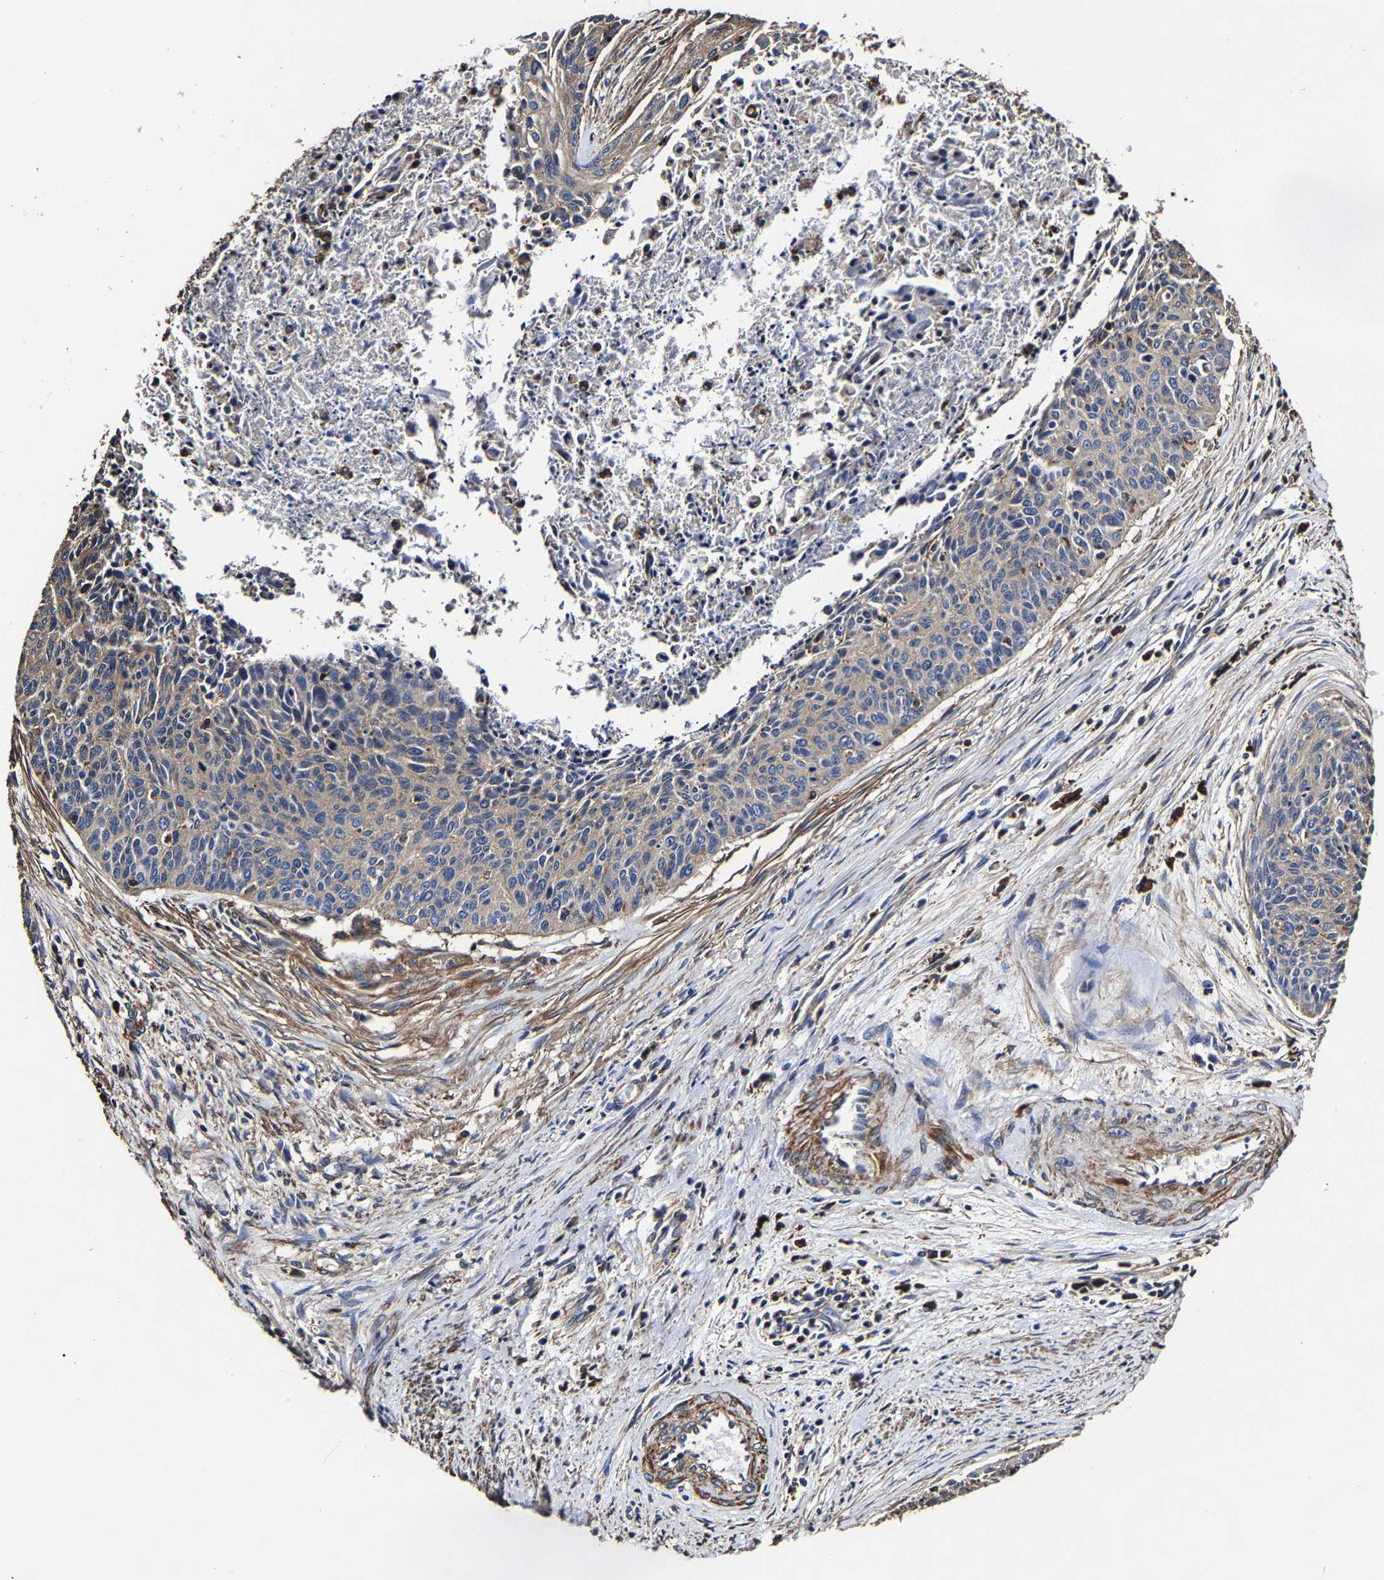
{"staining": {"intensity": "weak", "quantity": "25%-75%", "location": "cytoplasmic/membranous"}, "tissue": "cervical cancer", "cell_type": "Tumor cells", "image_type": "cancer", "snomed": [{"axis": "morphology", "description": "Squamous cell carcinoma, NOS"}, {"axis": "topography", "description": "Cervix"}], "caption": "Human cervical cancer (squamous cell carcinoma) stained with a protein marker demonstrates weak staining in tumor cells.", "gene": "SSH3", "patient": {"sex": "female", "age": 55}}